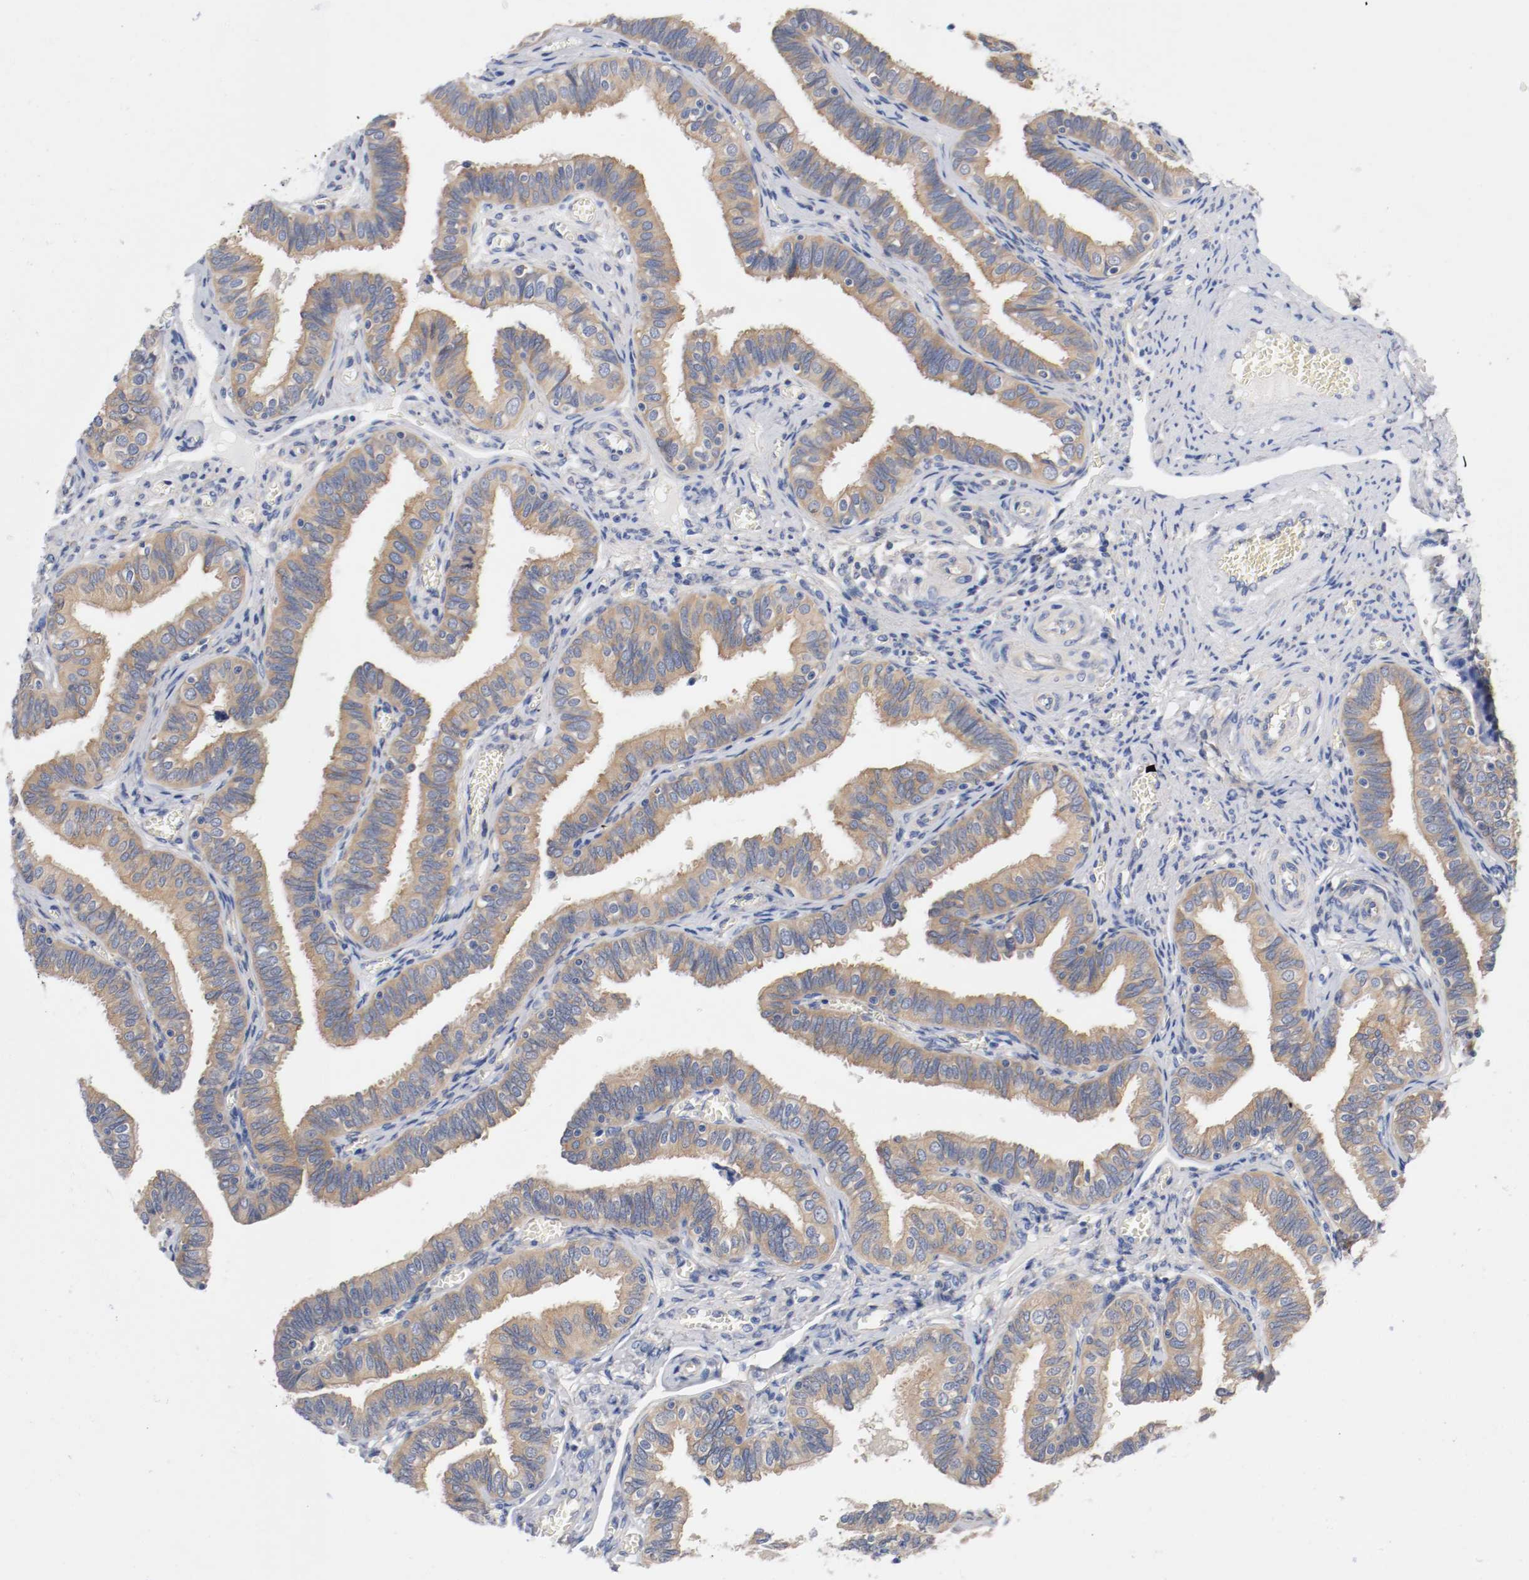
{"staining": {"intensity": "weak", "quantity": ">75%", "location": "cytoplasmic/membranous"}, "tissue": "fallopian tube", "cell_type": "Glandular cells", "image_type": "normal", "snomed": [{"axis": "morphology", "description": "Normal tissue, NOS"}, {"axis": "topography", "description": "Fallopian tube"}], "caption": "DAB (3,3'-diaminobenzidine) immunohistochemical staining of benign human fallopian tube exhibits weak cytoplasmic/membranous protein staining in about >75% of glandular cells.", "gene": "HGS", "patient": {"sex": "female", "age": 46}}